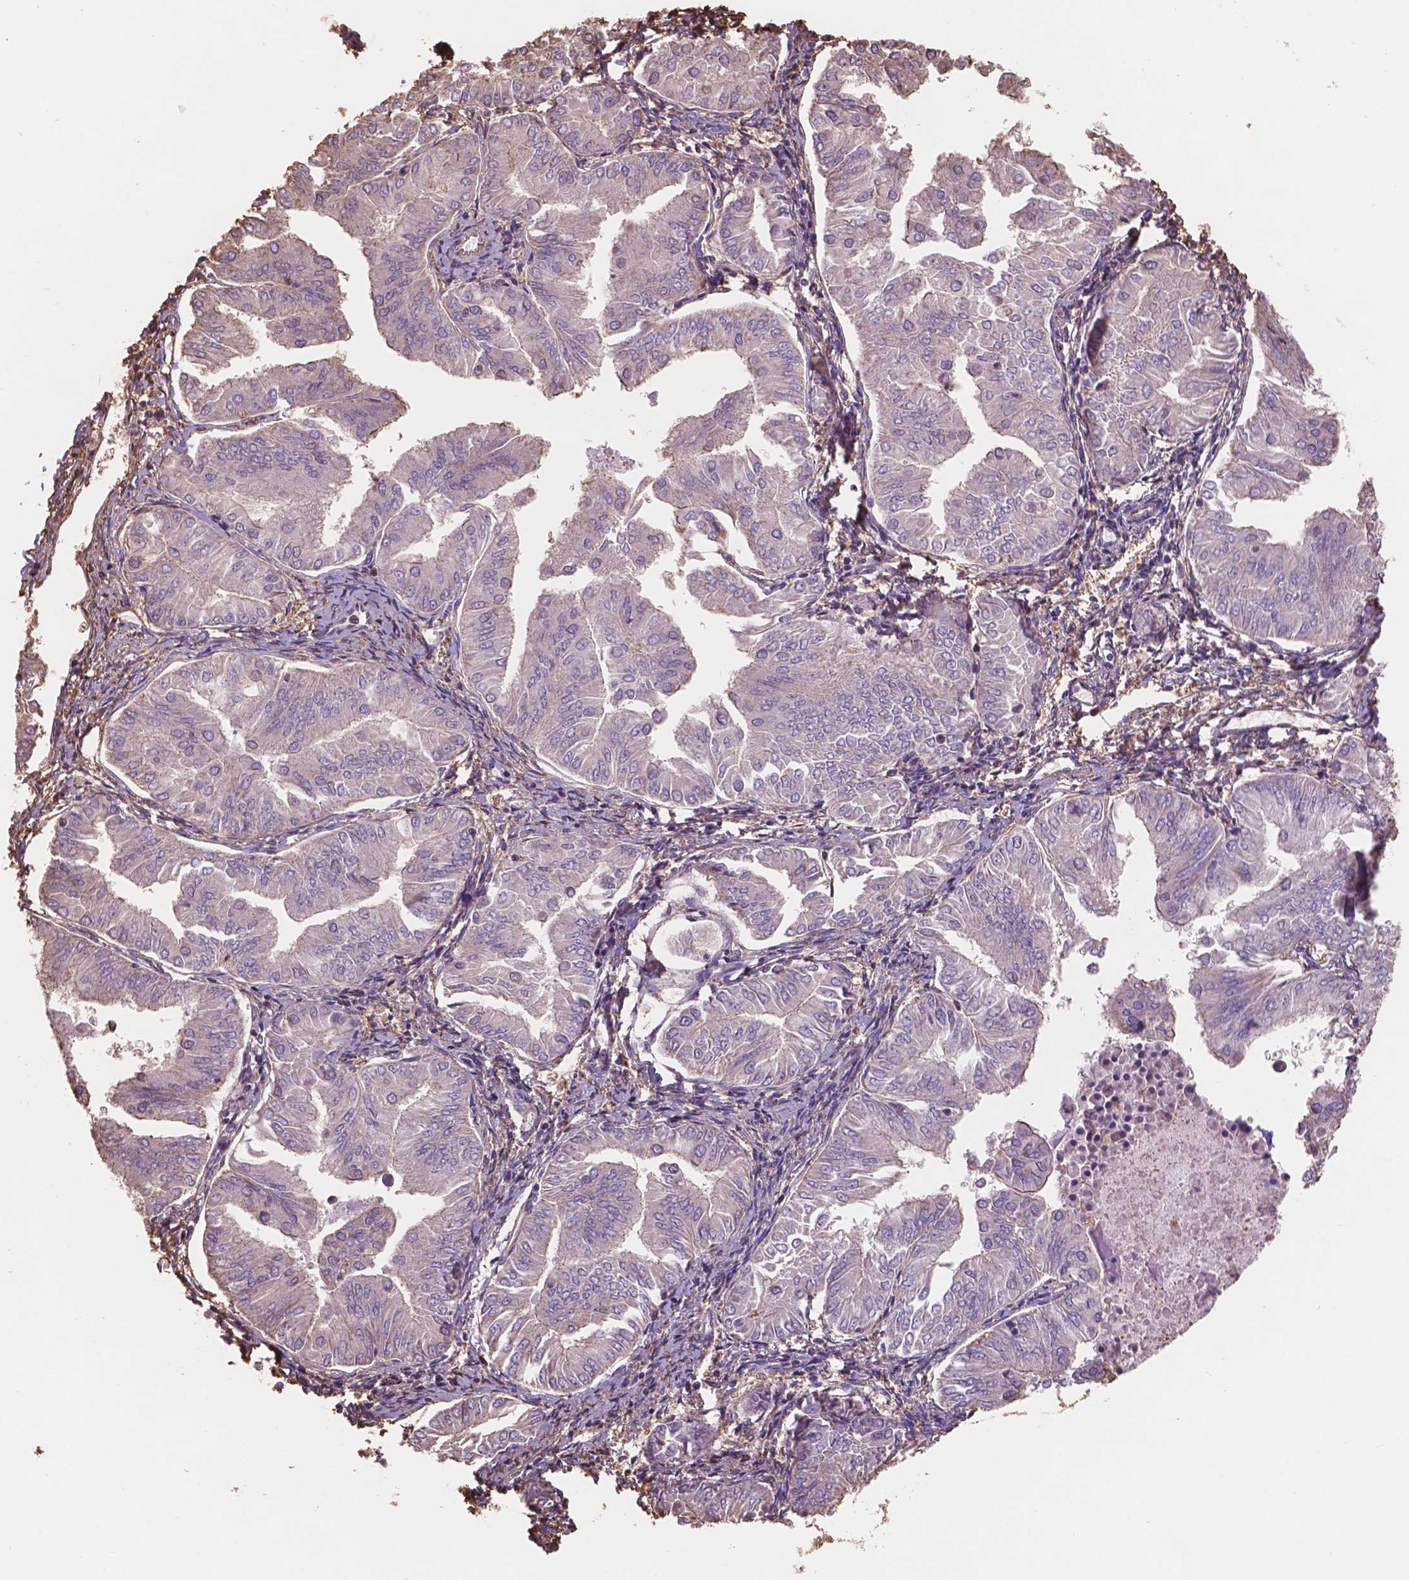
{"staining": {"intensity": "negative", "quantity": "none", "location": "none"}, "tissue": "endometrial cancer", "cell_type": "Tumor cells", "image_type": "cancer", "snomed": [{"axis": "morphology", "description": "Adenocarcinoma, NOS"}, {"axis": "topography", "description": "Endometrium"}], "caption": "Endometrial cancer was stained to show a protein in brown. There is no significant positivity in tumor cells.", "gene": "NIPA2", "patient": {"sex": "female", "age": 53}}